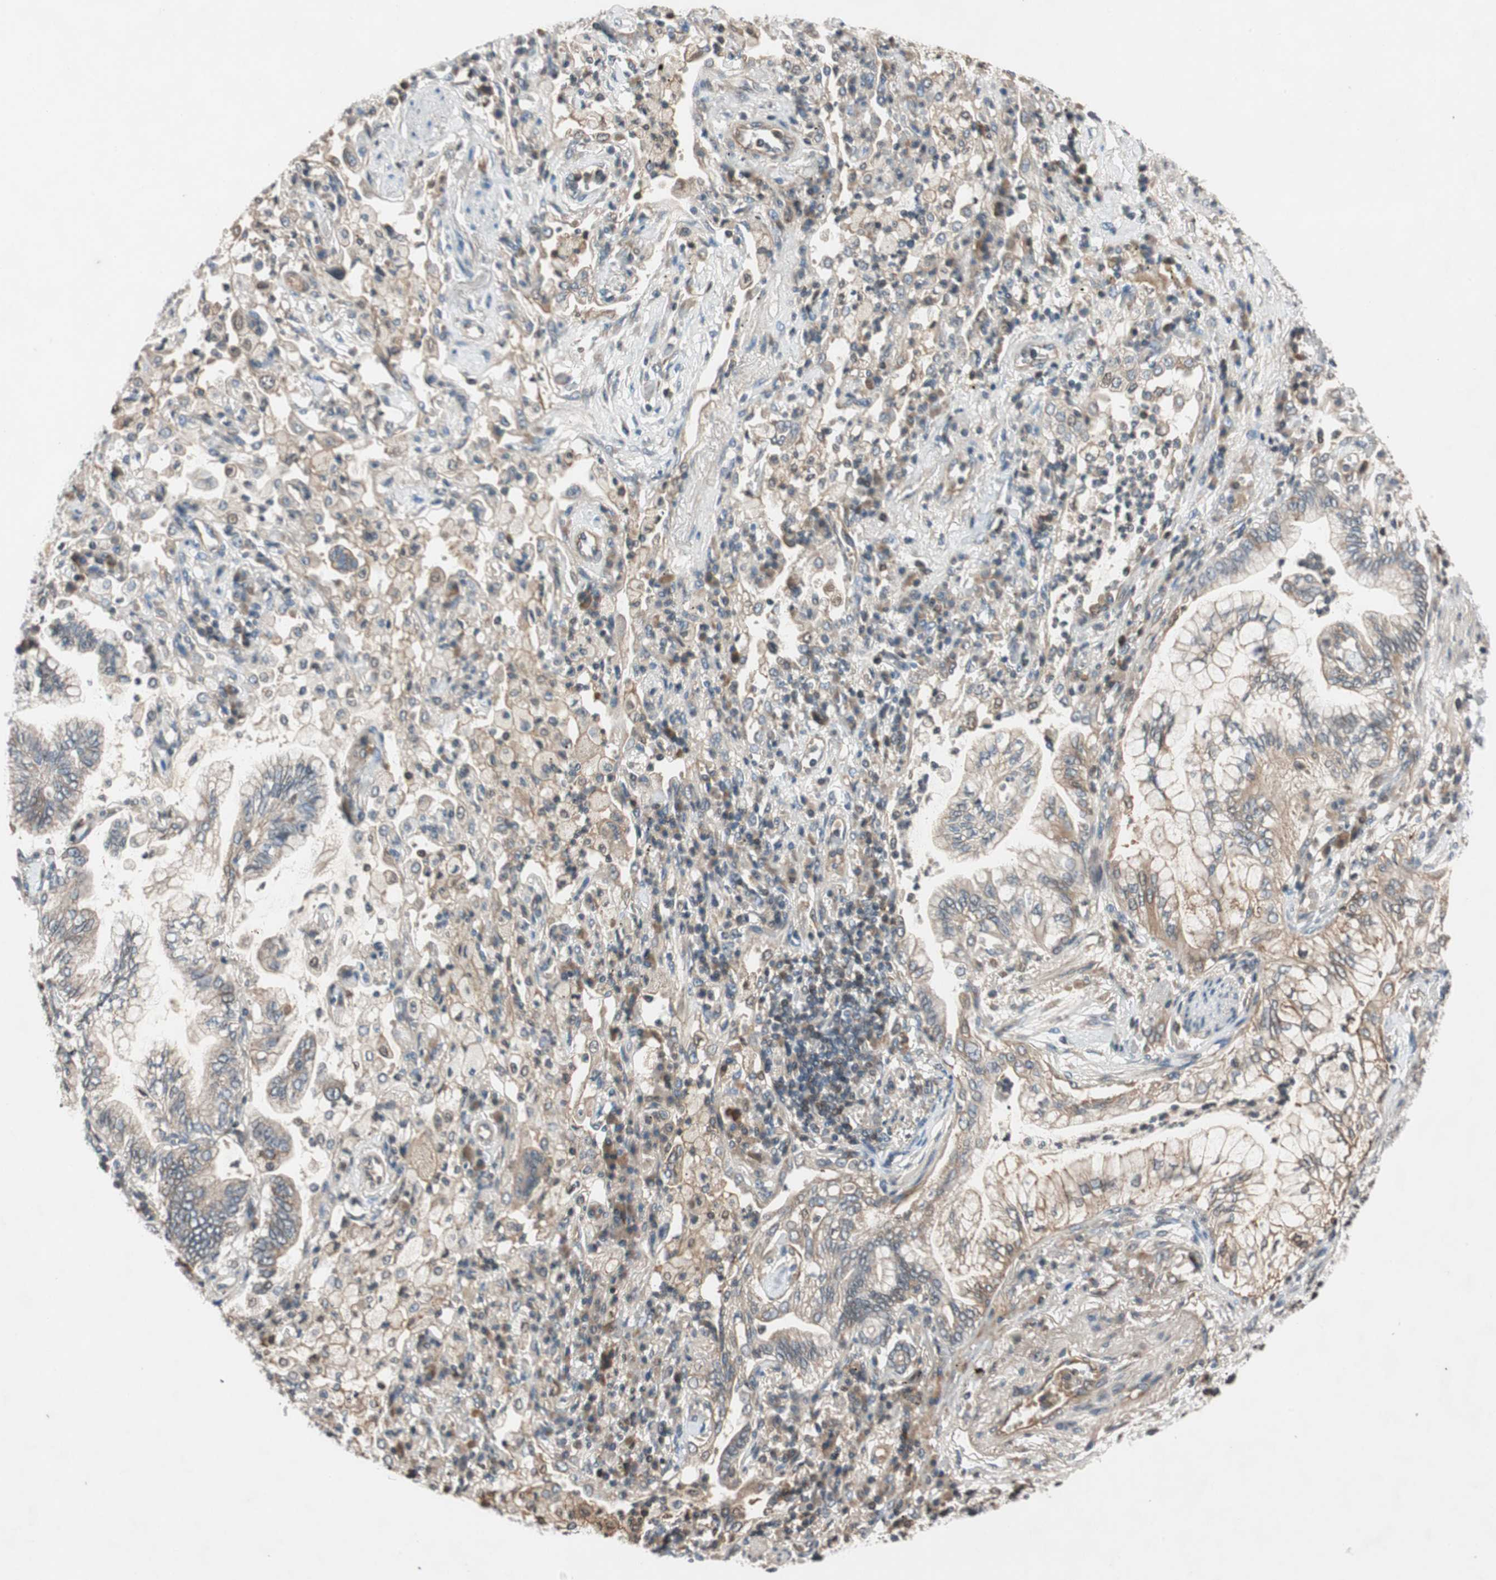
{"staining": {"intensity": "weak", "quantity": "25%-75%", "location": "cytoplasmic/membranous"}, "tissue": "lung cancer", "cell_type": "Tumor cells", "image_type": "cancer", "snomed": [{"axis": "morphology", "description": "Normal tissue, NOS"}, {"axis": "morphology", "description": "Adenocarcinoma, NOS"}, {"axis": "topography", "description": "Bronchus"}, {"axis": "topography", "description": "Lung"}], "caption": "Lung cancer tissue shows weak cytoplasmic/membranous expression in approximately 25%-75% of tumor cells (DAB IHC with brightfield microscopy, high magnification).", "gene": "GCLM", "patient": {"sex": "female", "age": 70}}